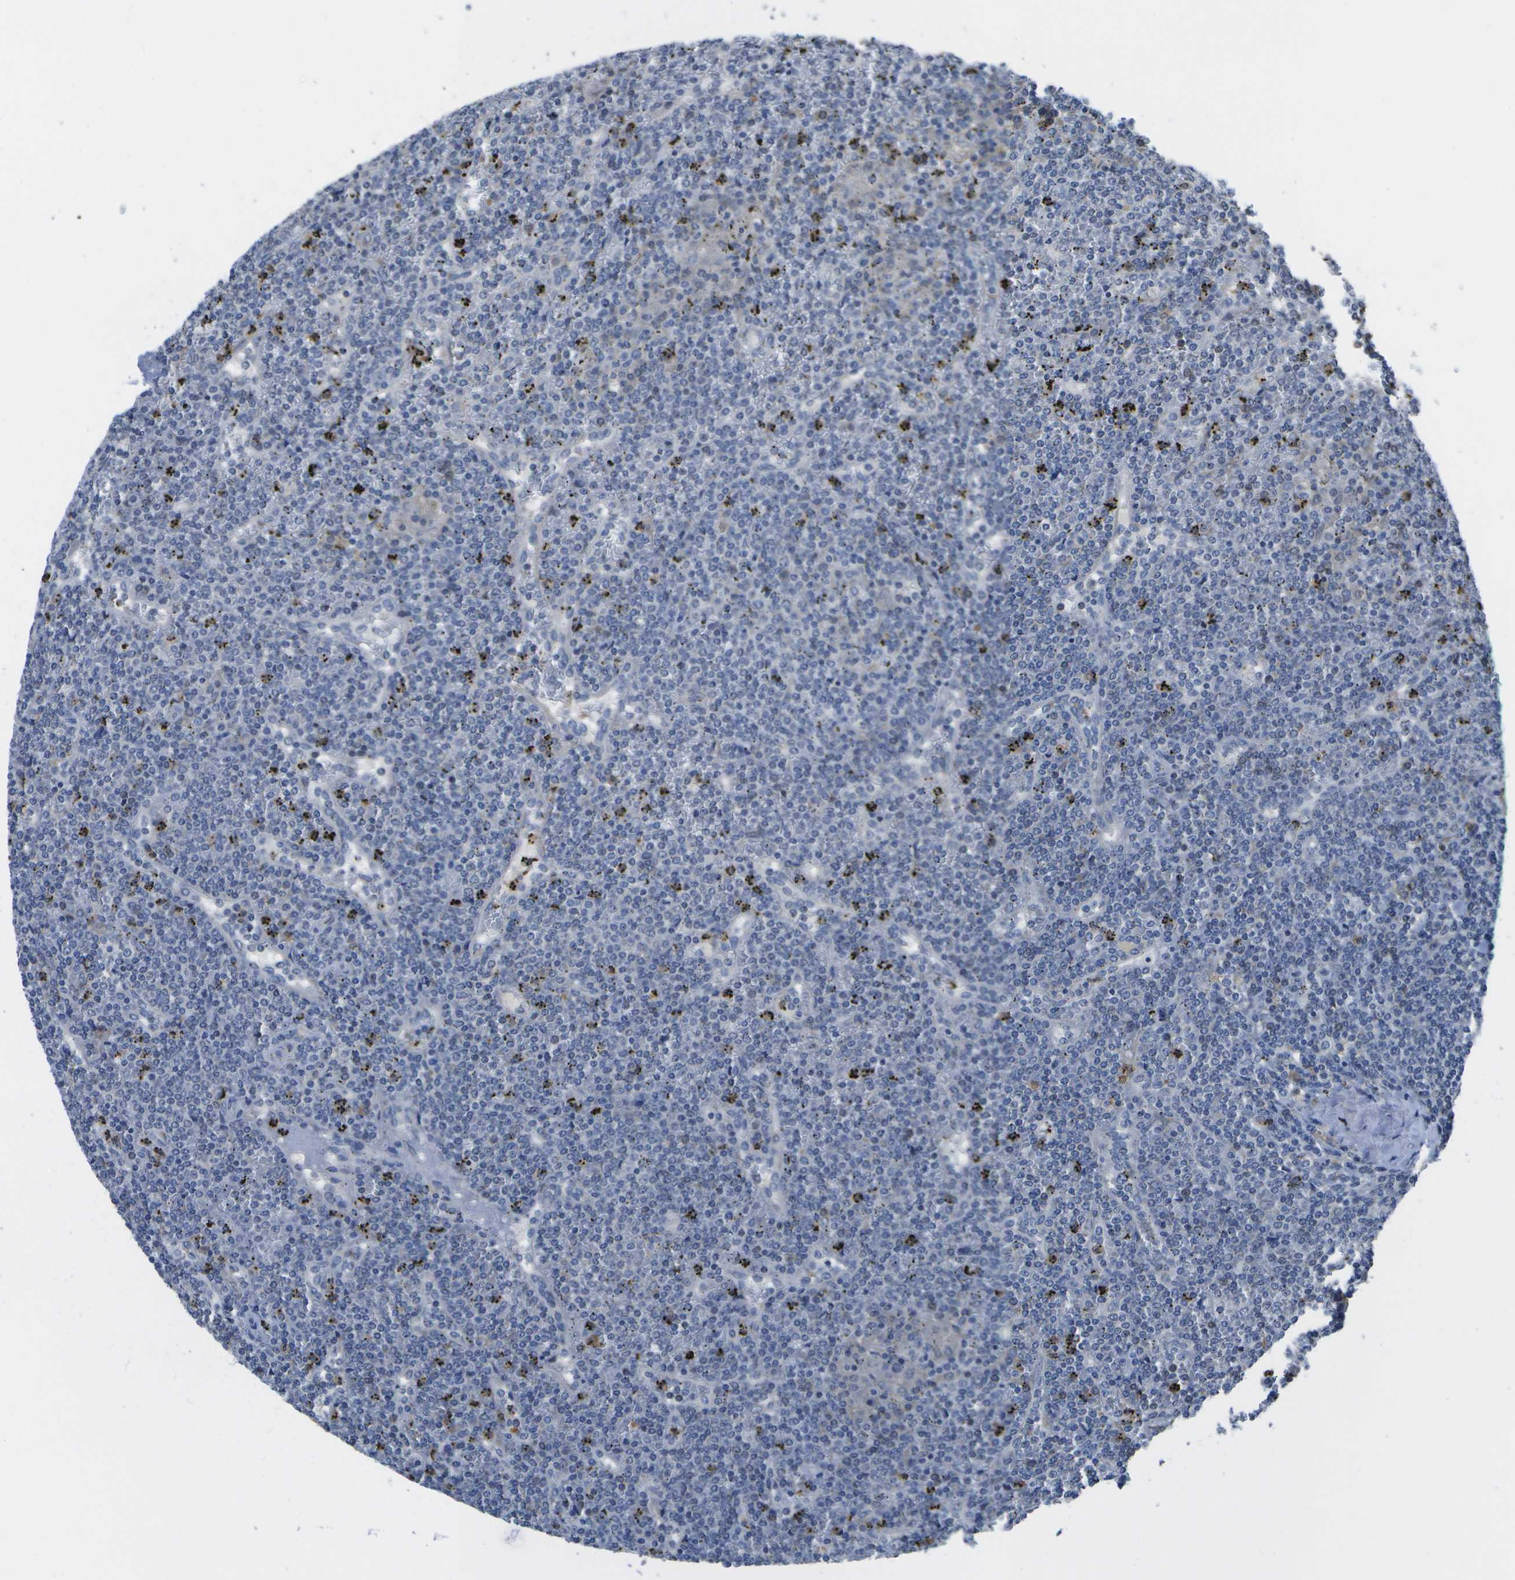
{"staining": {"intensity": "negative", "quantity": "none", "location": "none"}, "tissue": "lymphoma", "cell_type": "Tumor cells", "image_type": "cancer", "snomed": [{"axis": "morphology", "description": "Malignant lymphoma, non-Hodgkin's type, Low grade"}, {"axis": "topography", "description": "Spleen"}], "caption": "DAB immunohistochemical staining of human lymphoma shows no significant staining in tumor cells.", "gene": "DSE", "patient": {"sex": "female", "age": 19}}